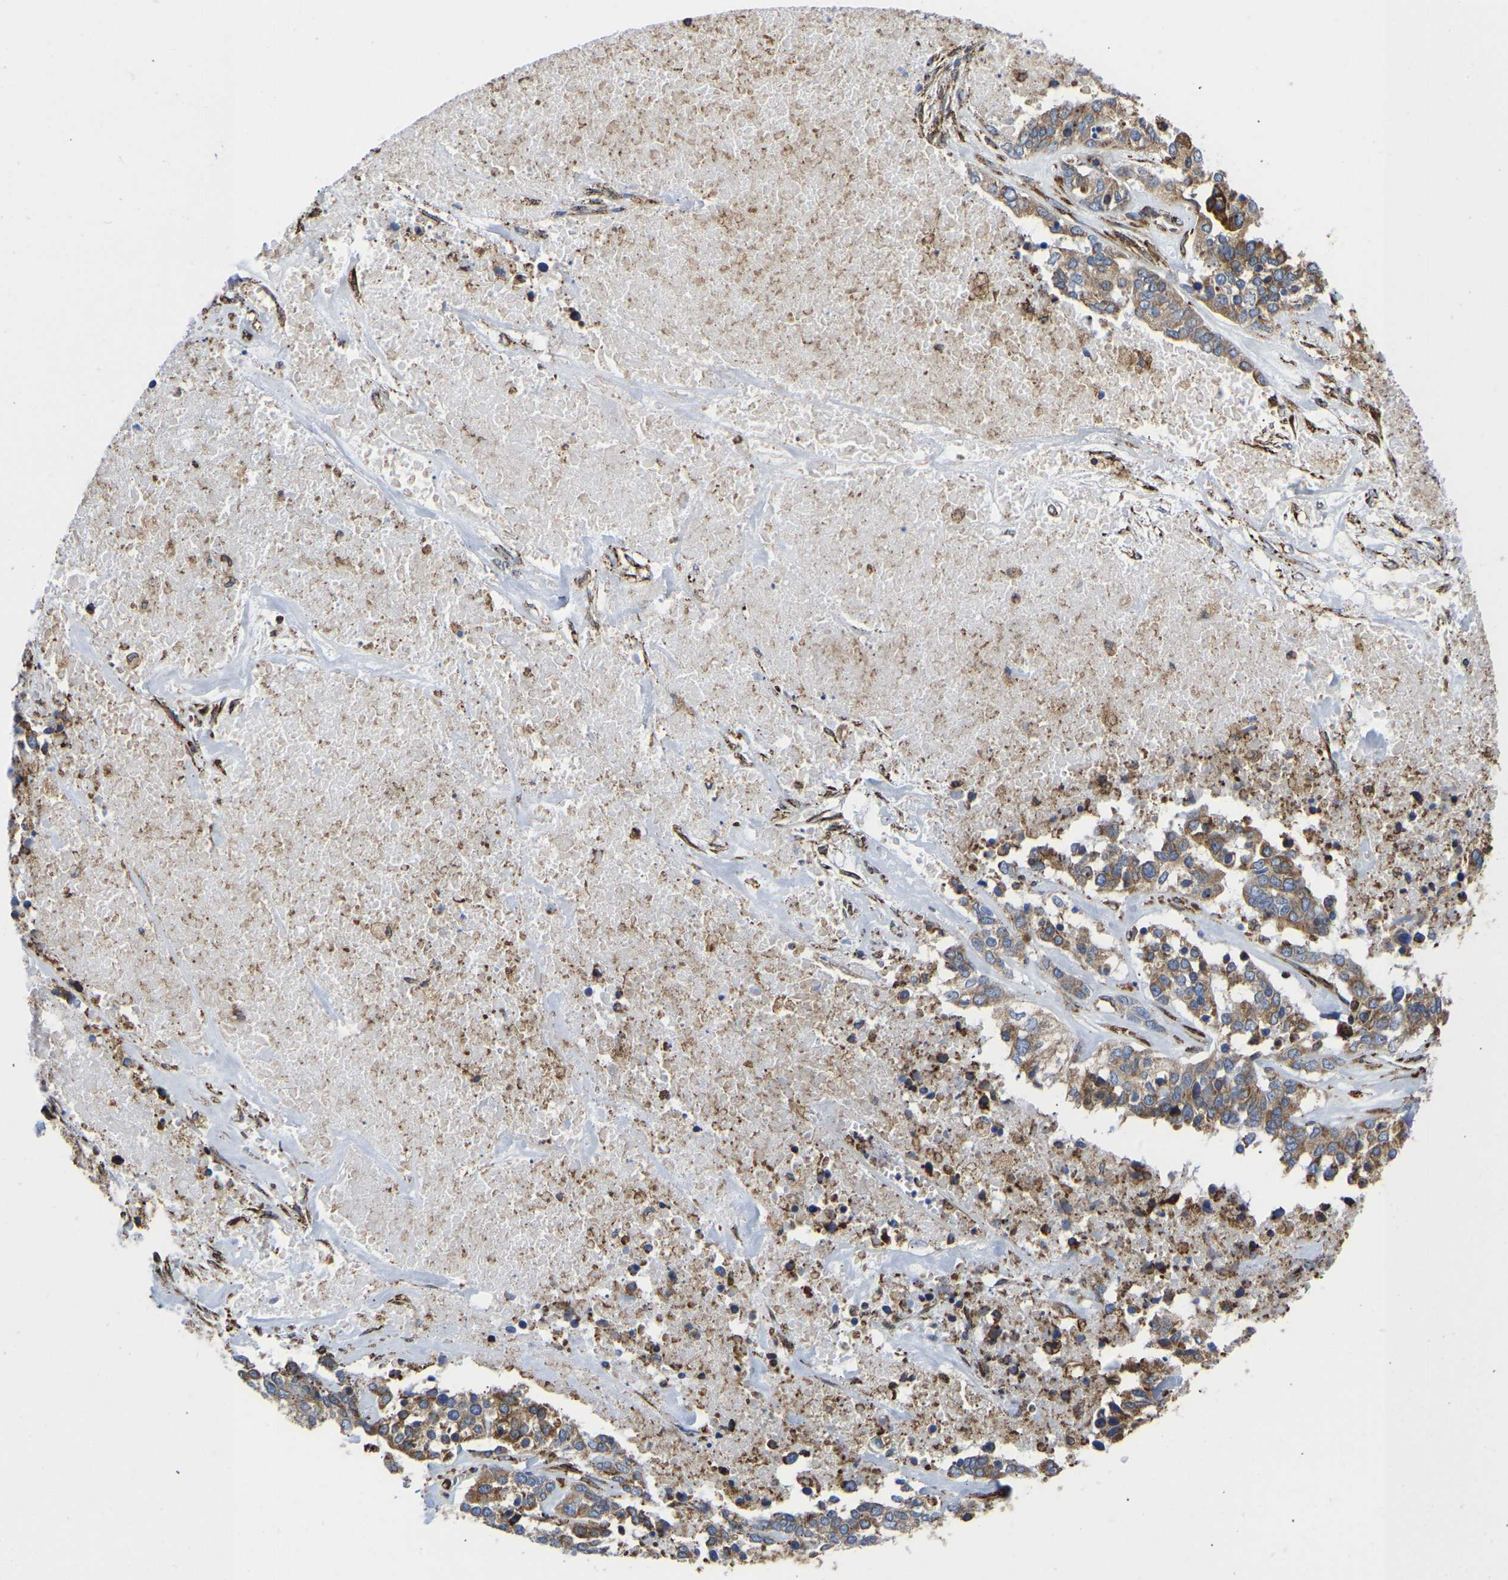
{"staining": {"intensity": "moderate", "quantity": ">75%", "location": "cytoplasmic/membranous"}, "tissue": "ovarian cancer", "cell_type": "Tumor cells", "image_type": "cancer", "snomed": [{"axis": "morphology", "description": "Cystadenocarcinoma, serous, NOS"}, {"axis": "topography", "description": "Ovary"}], "caption": "Ovarian serous cystadenocarcinoma stained with immunohistochemistry shows moderate cytoplasmic/membranous positivity in approximately >75% of tumor cells.", "gene": "P4HB", "patient": {"sex": "female", "age": 44}}